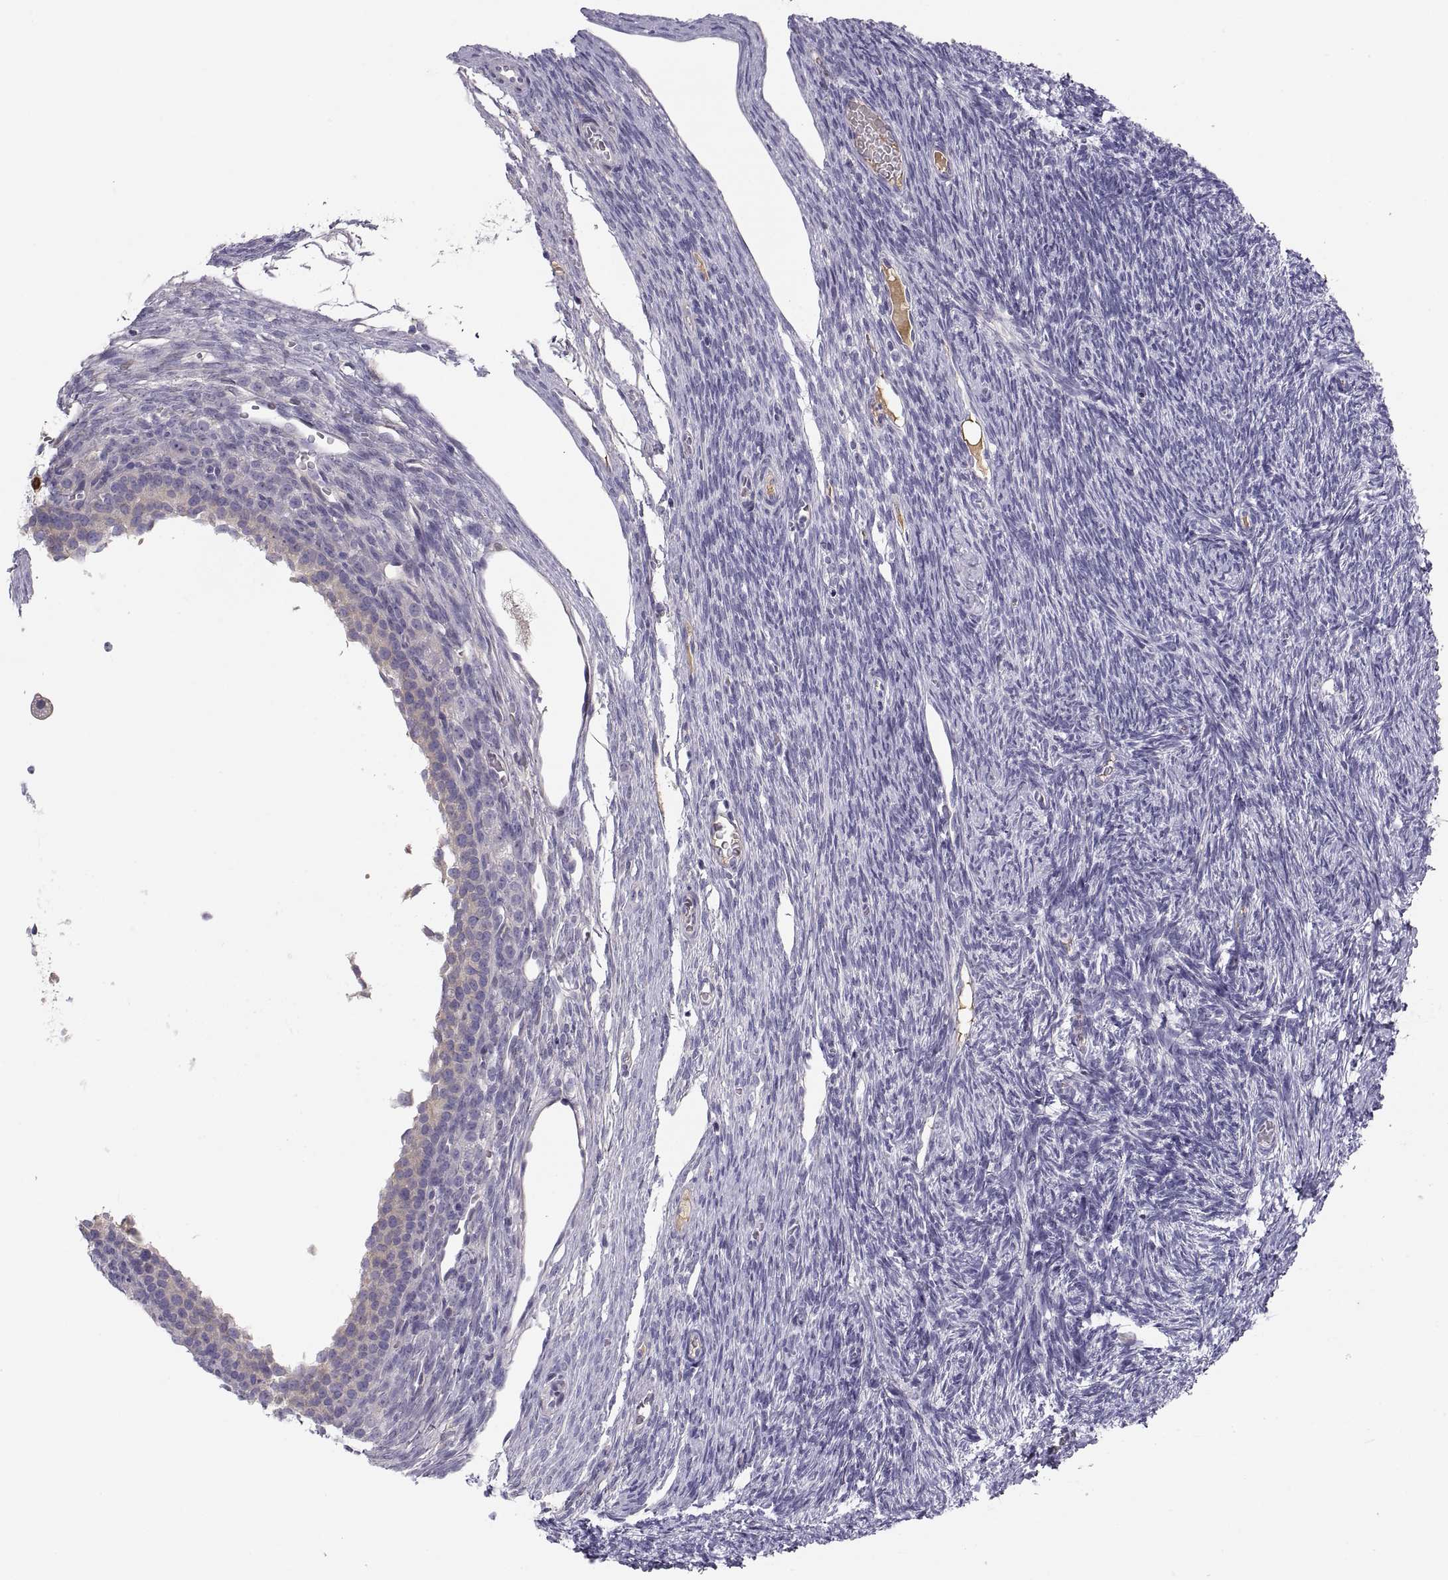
{"staining": {"intensity": "negative", "quantity": "none", "location": "none"}, "tissue": "ovary", "cell_type": "Follicle cells", "image_type": "normal", "snomed": [{"axis": "morphology", "description": "Normal tissue, NOS"}, {"axis": "topography", "description": "Ovary"}], "caption": "High power microscopy micrograph of an immunohistochemistry photomicrograph of unremarkable ovary, revealing no significant positivity in follicle cells.", "gene": "MAGEB2", "patient": {"sex": "female", "age": 27}}